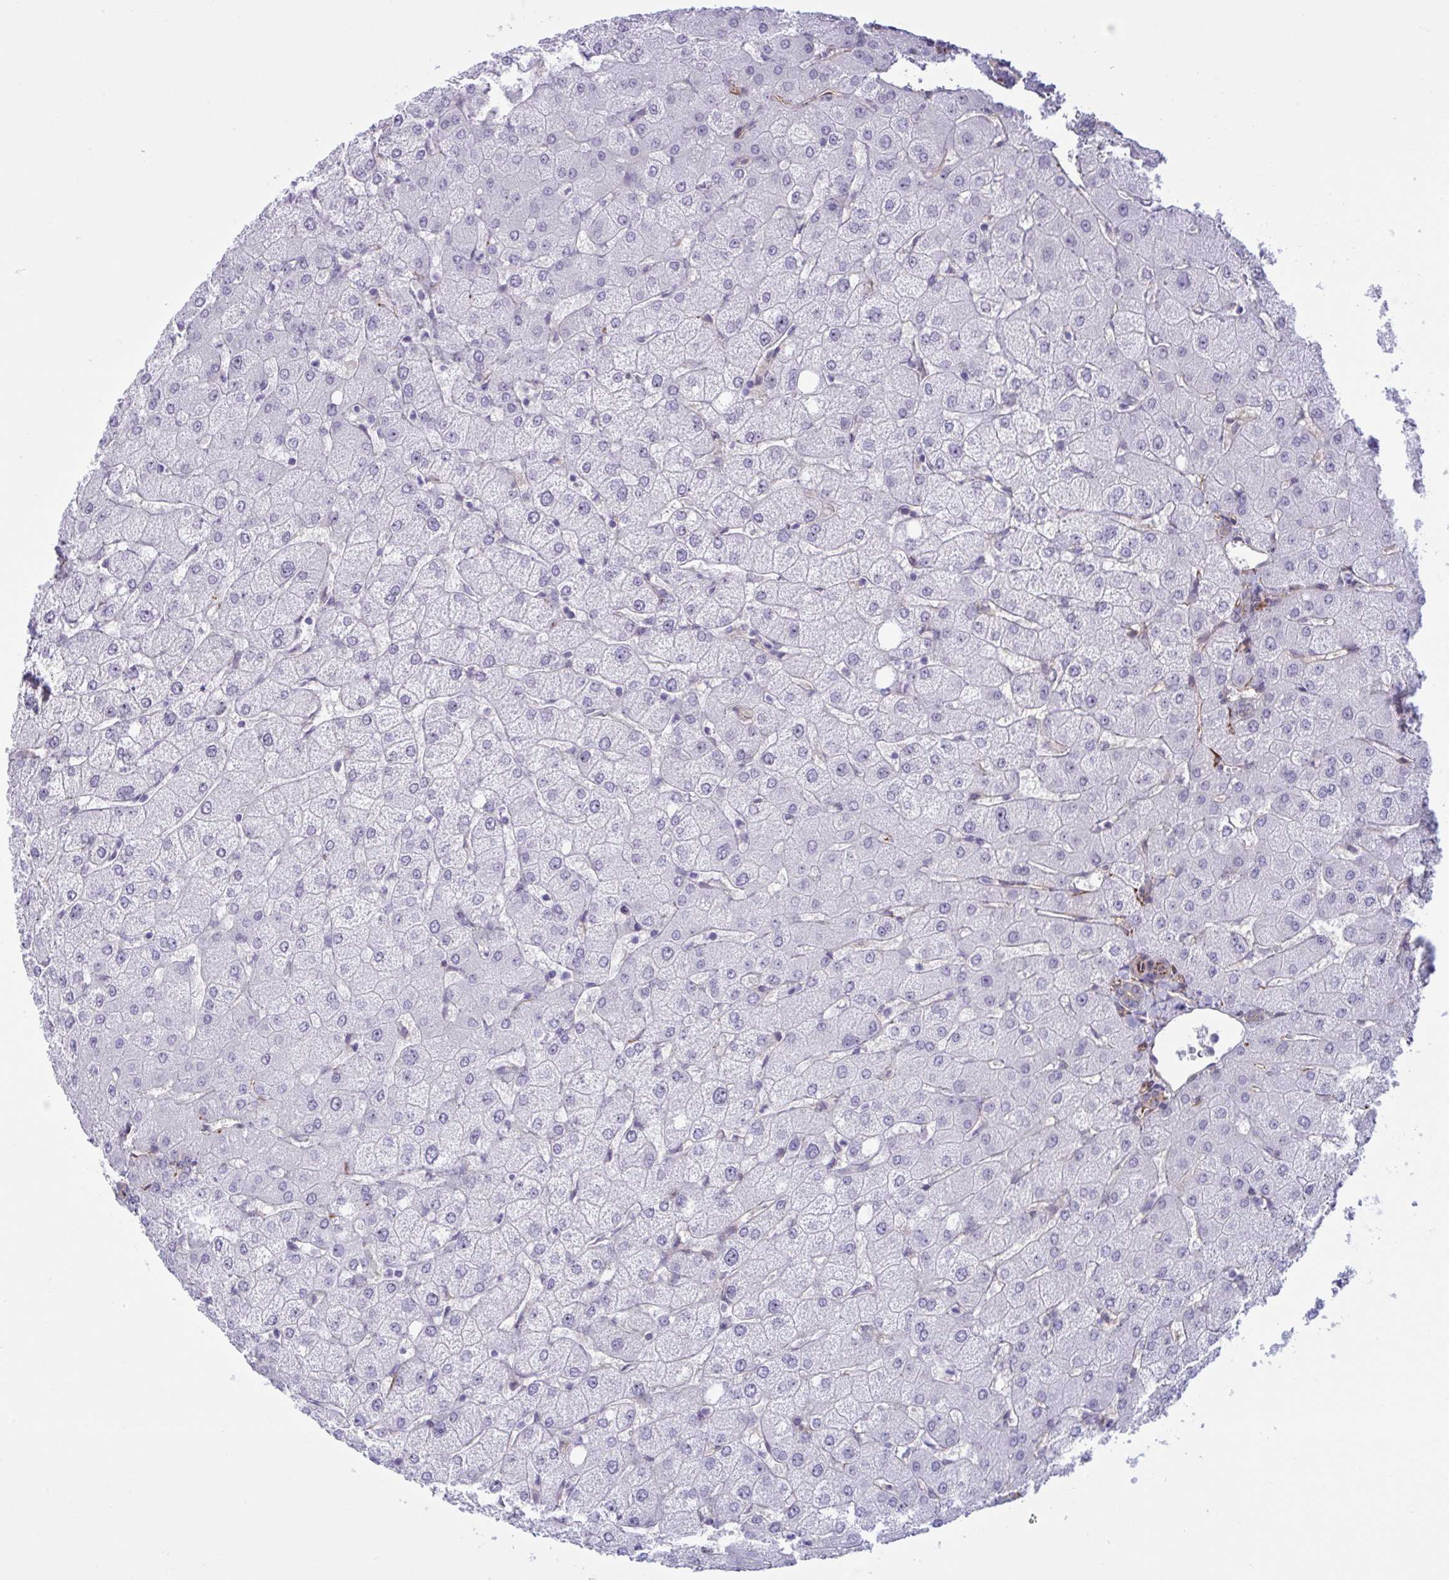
{"staining": {"intensity": "negative", "quantity": "none", "location": "none"}, "tissue": "liver", "cell_type": "Cholangiocytes", "image_type": "normal", "snomed": [{"axis": "morphology", "description": "Normal tissue, NOS"}, {"axis": "topography", "description": "Liver"}], "caption": "This is a histopathology image of IHC staining of normal liver, which shows no staining in cholangiocytes.", "gene": "PRRT4", "patient": {"sex": "female", "age": 54}}